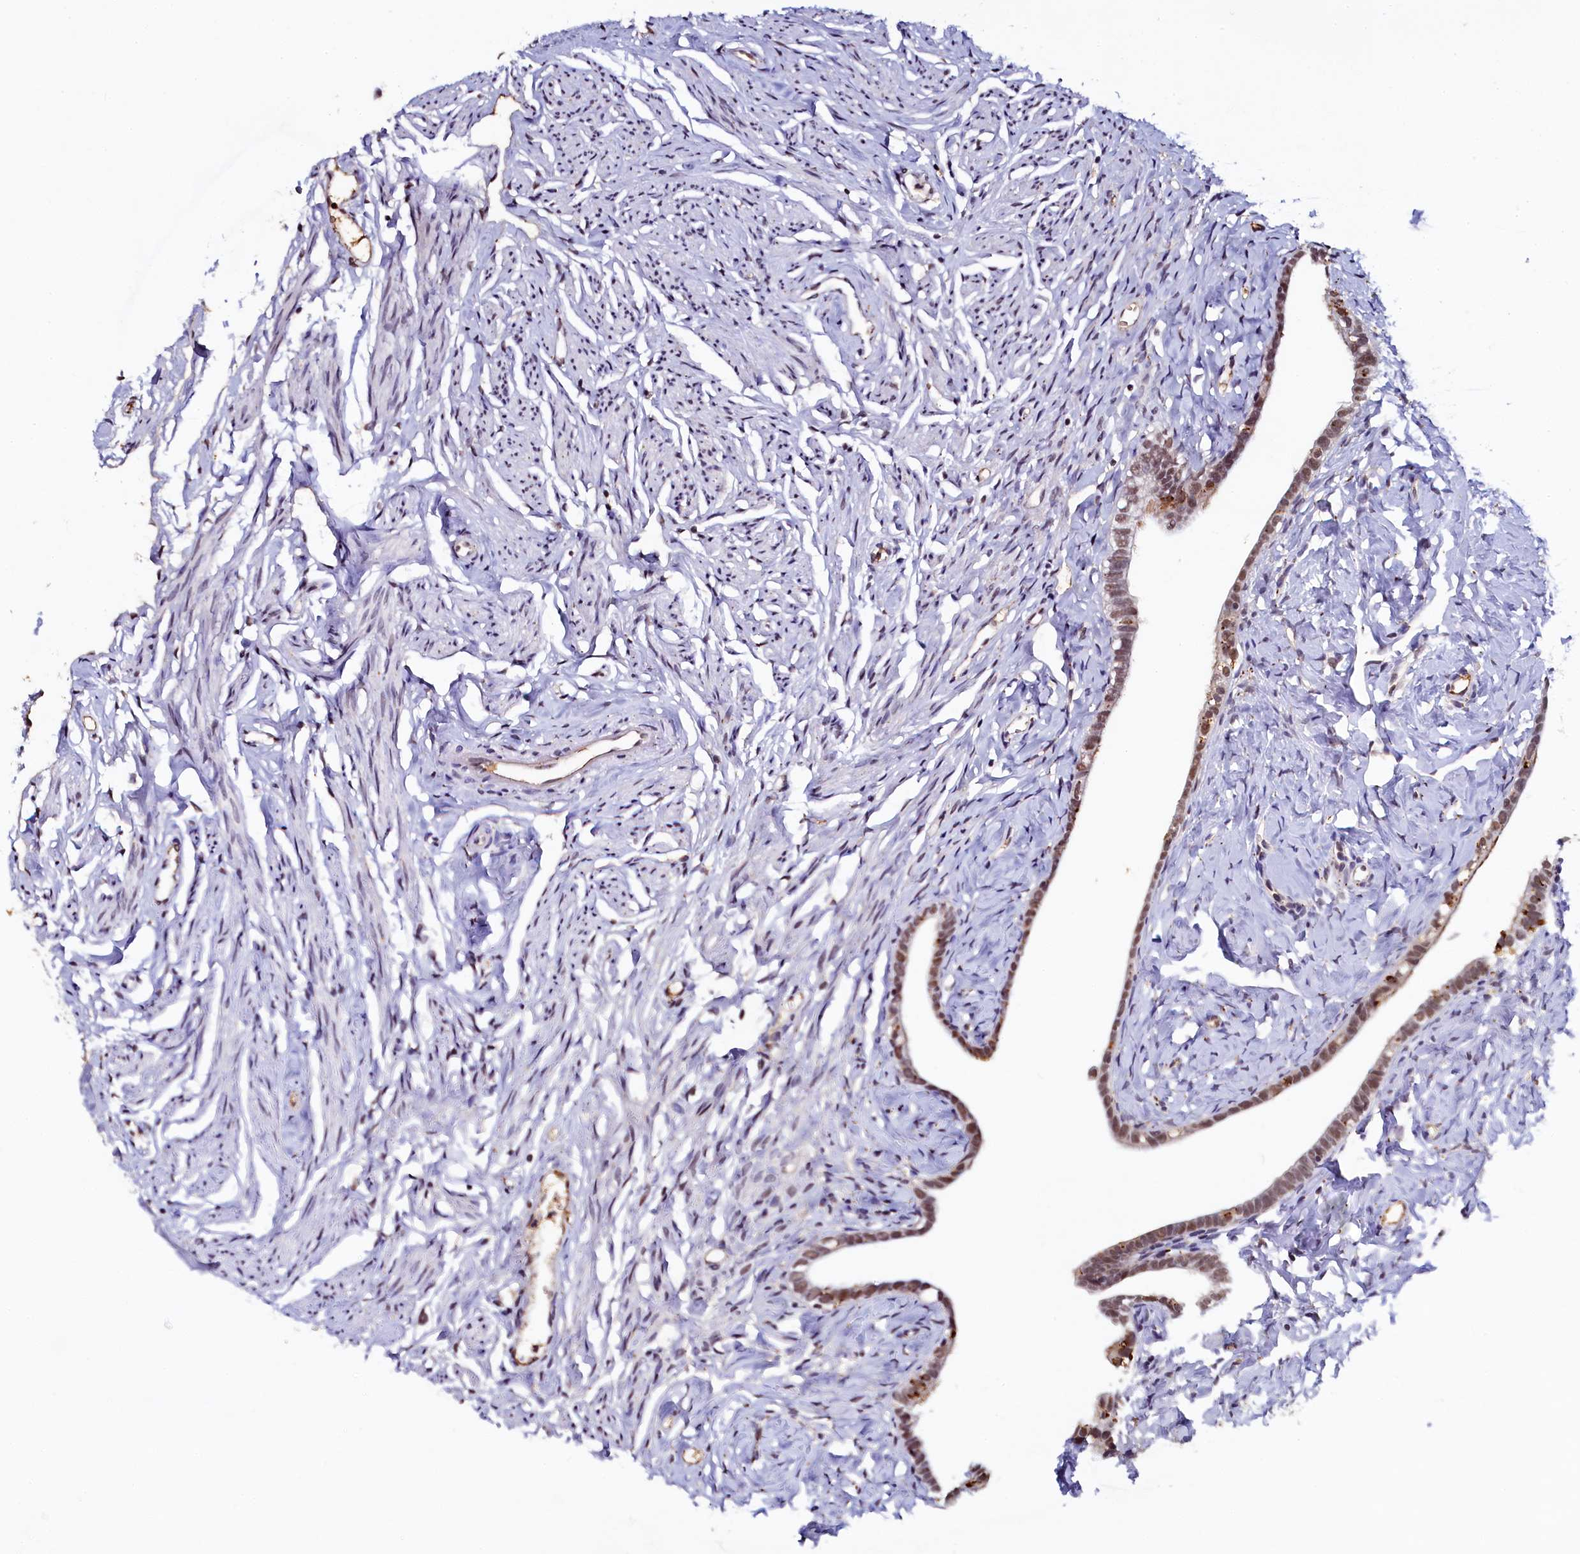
{"staining": {"intensity": "moderate", "quantity": ">75%", "location": "nuclear"}, "tissue": "fallopian tube", "cell_type": "Glandular cells", "image_type": "normal", "snomed": [{"axis": "morphology", "description": "Normal tissue, NOS"}, {"axis": "topography", "description": "Fallopian tube"}], "caption": "Glandular cells exhibit moderate nuclear expression in approximately >75% of cells in normal fallopian tube. (IHC, brightfield microscopy, high magnification).", "gene": "INTS14", "patient": {"sex": "female", "age": 66}}